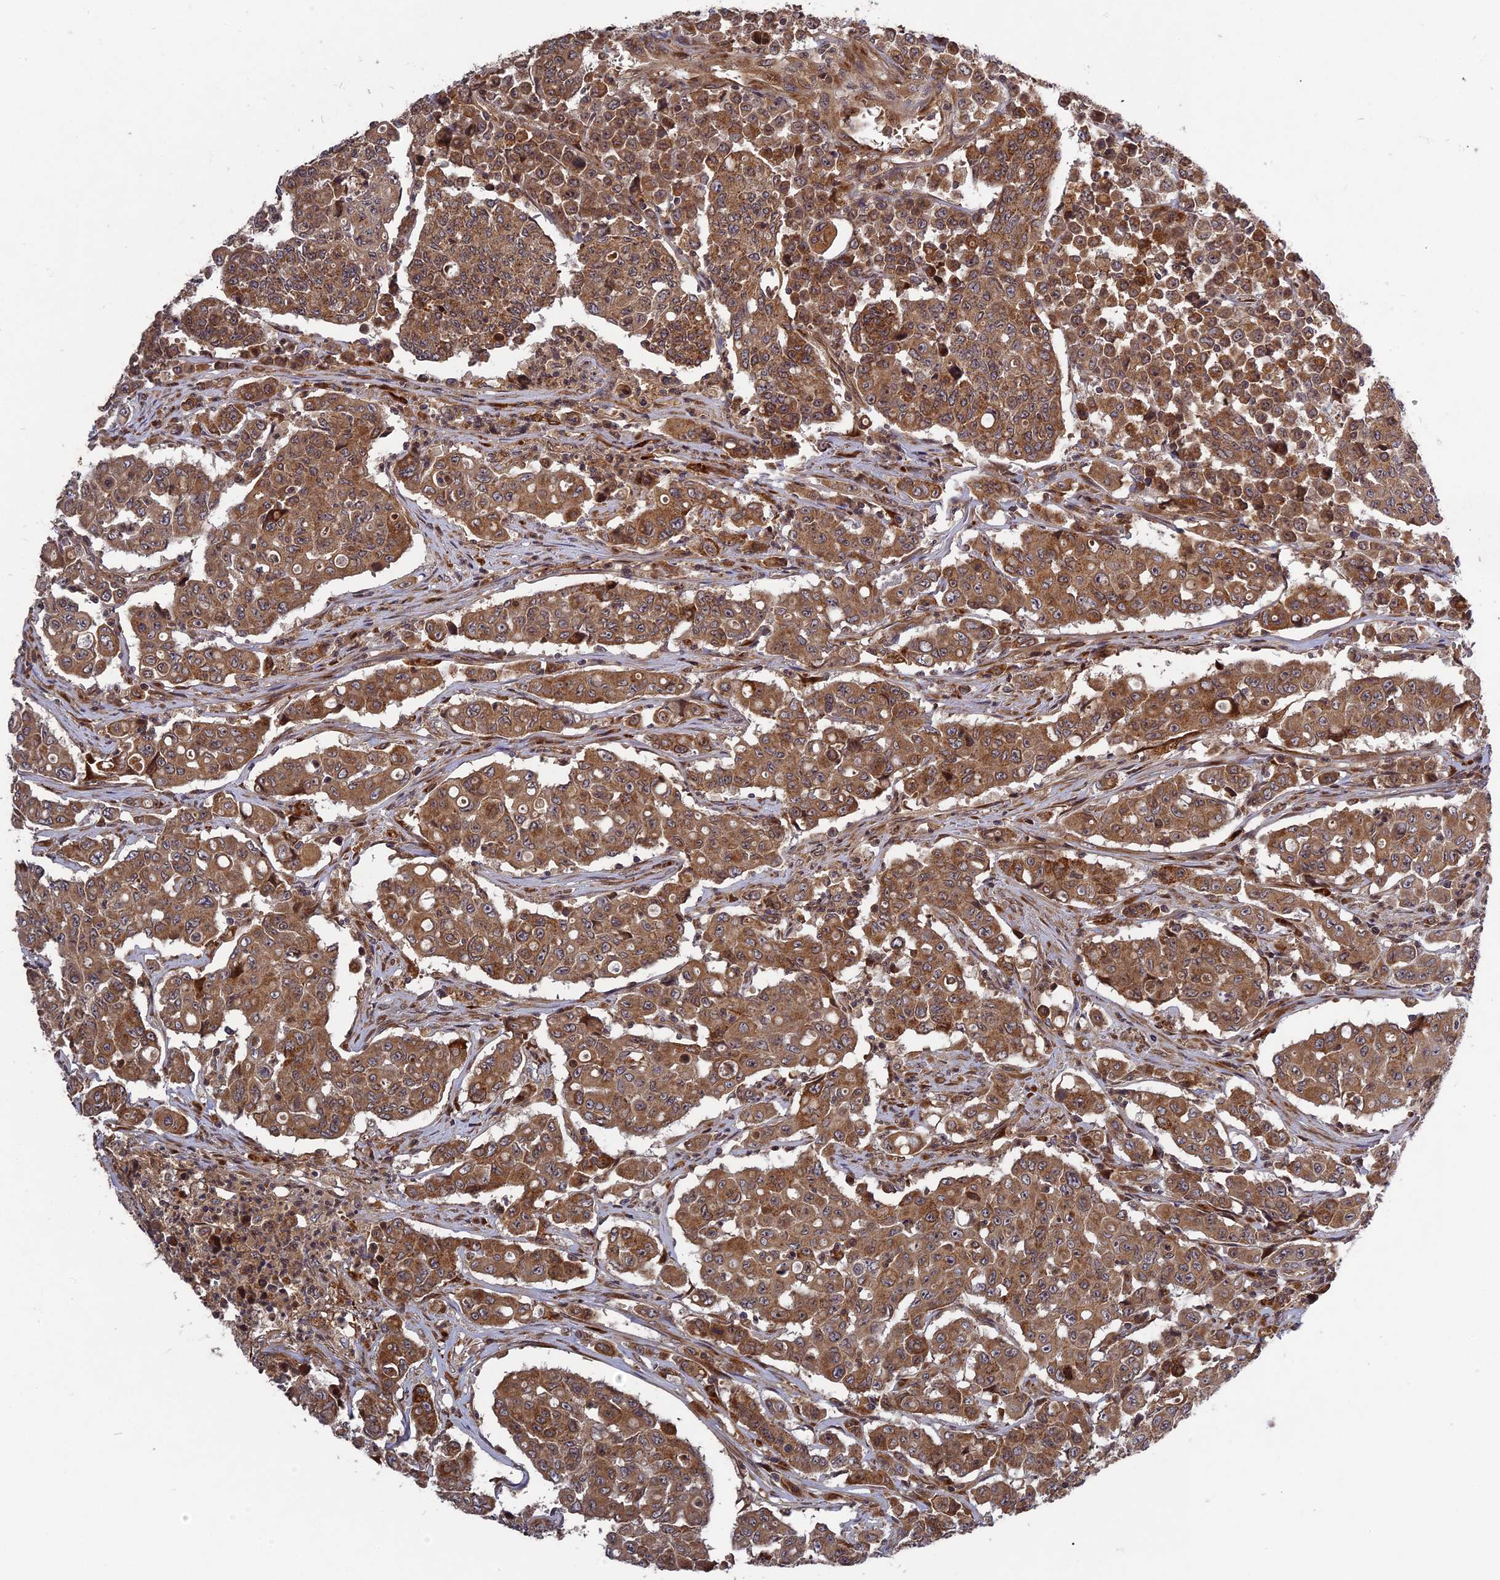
{"staining": {"intensity": "moderate", "quantity": ">75%", "location": "cytoplasmic/membranous"}, "tissue": "colorectal cancer", "cell_type": "Tumor cells", "image_type": "cancer", "snomed": [{"axis": "morphology", "description": "Adenocarcinoma, NOS"}, {"axis": "topography", "description": "Colon"}], "caption": "Adenocarcinoma (colorectal) stained for a protein (brown) displays moderate cytoplasmic/membranous positive positivity in about >75% of tumor cells.", "gene": "TMUB2", "patient": {"sex": "male", "age": 51}}